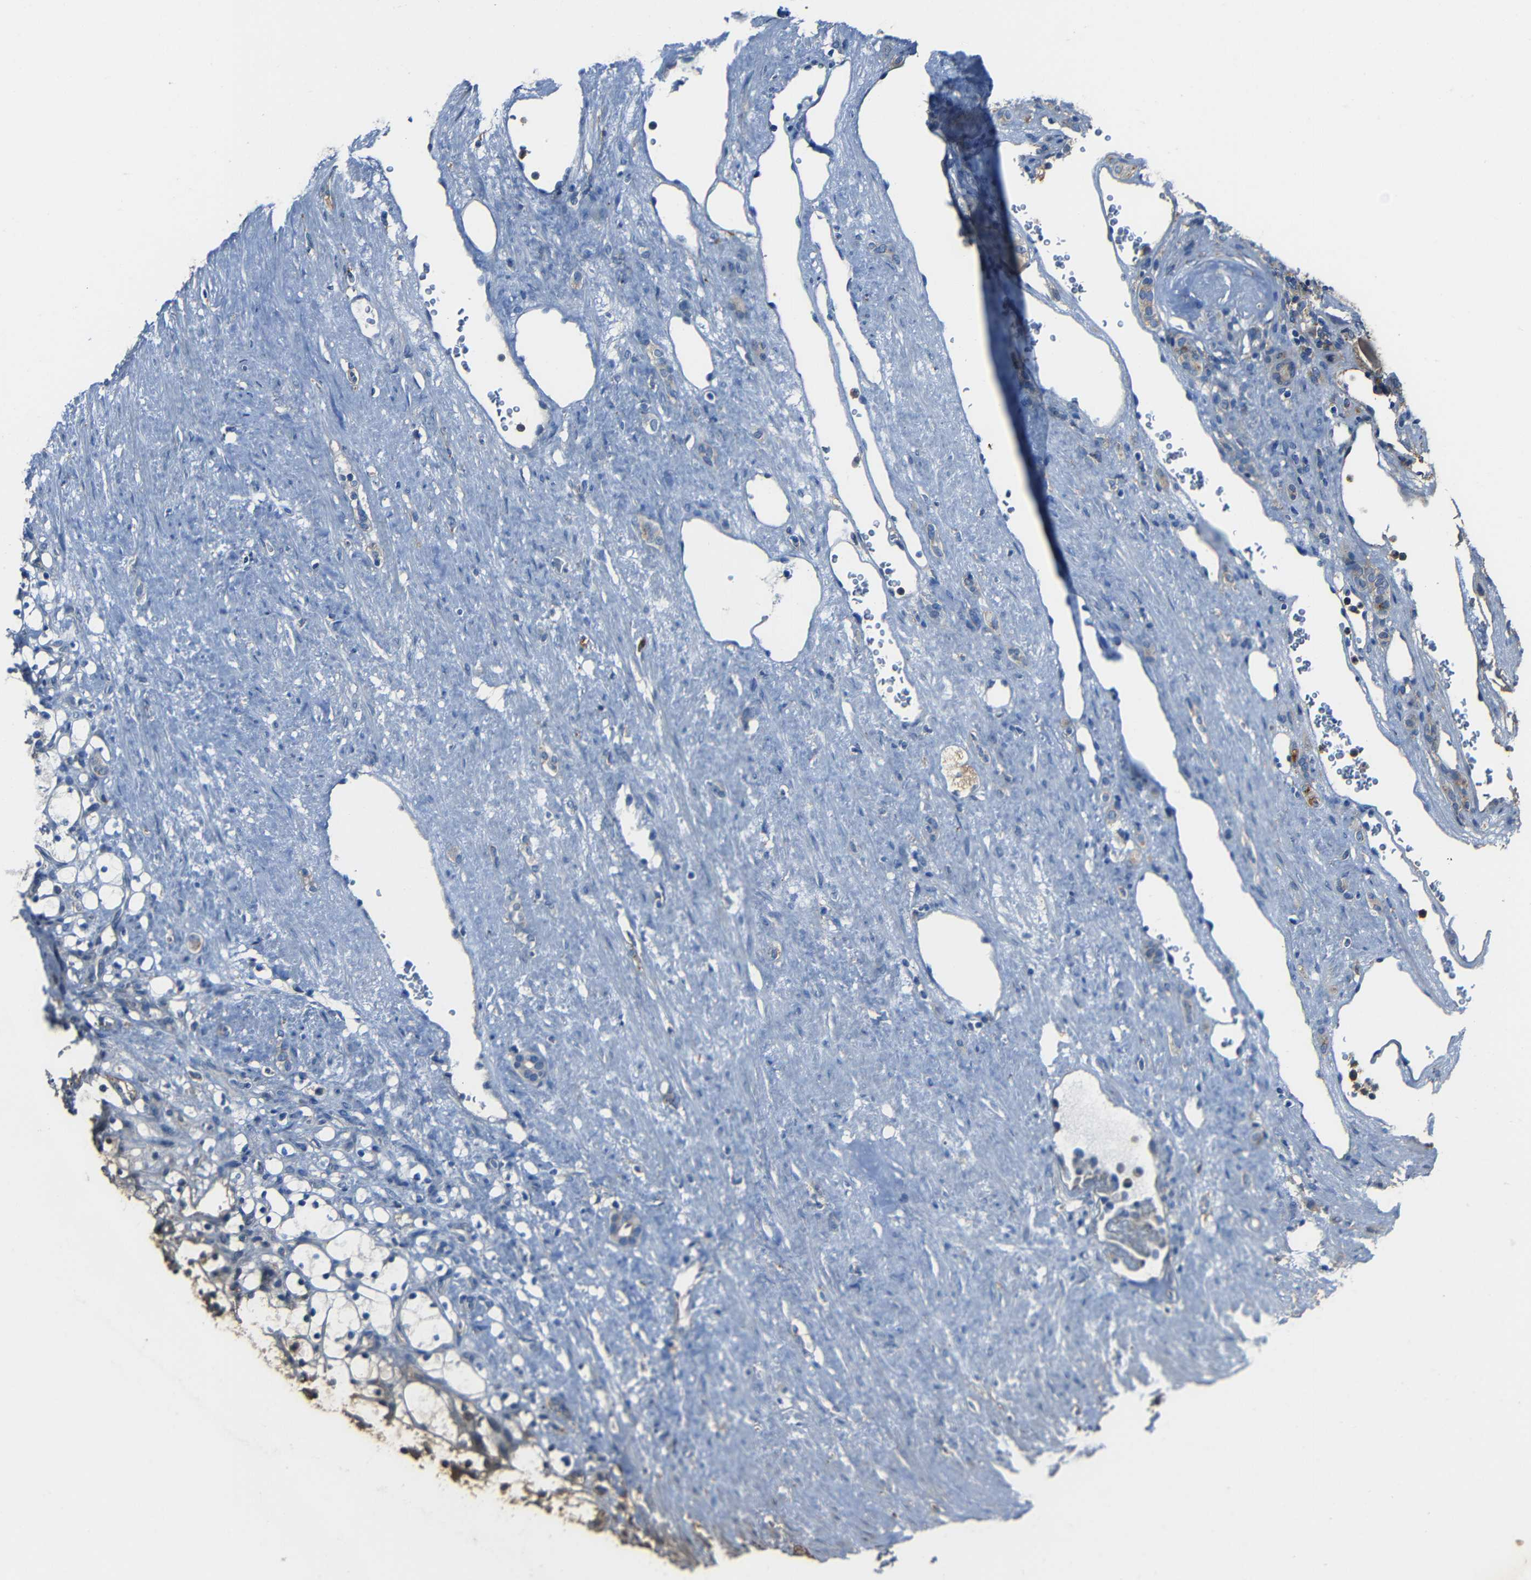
{"staining": {"intensity": "negative", "quantity": "none", "location": "none"}, "tissue": "renal cancer", "cell_type": "Tumor cells", "image_type": "cancer", "snomed": [{"axis": "morphology", "description": "Adenocarcinoma, NOS"}, {"axis": "topography", "description": "Kidney"}], "caption": "High power microscopy micrograph of an immunohistochemistry (IHC) histopathology image of renal cancer (adenocarcinoma), revealing no significant expression in tumor cells. (Brightfield microscopy of DAB IHC at high magnification).", "gene": "DNAJC5", "patient": {"sex": "female", "age": 69}}